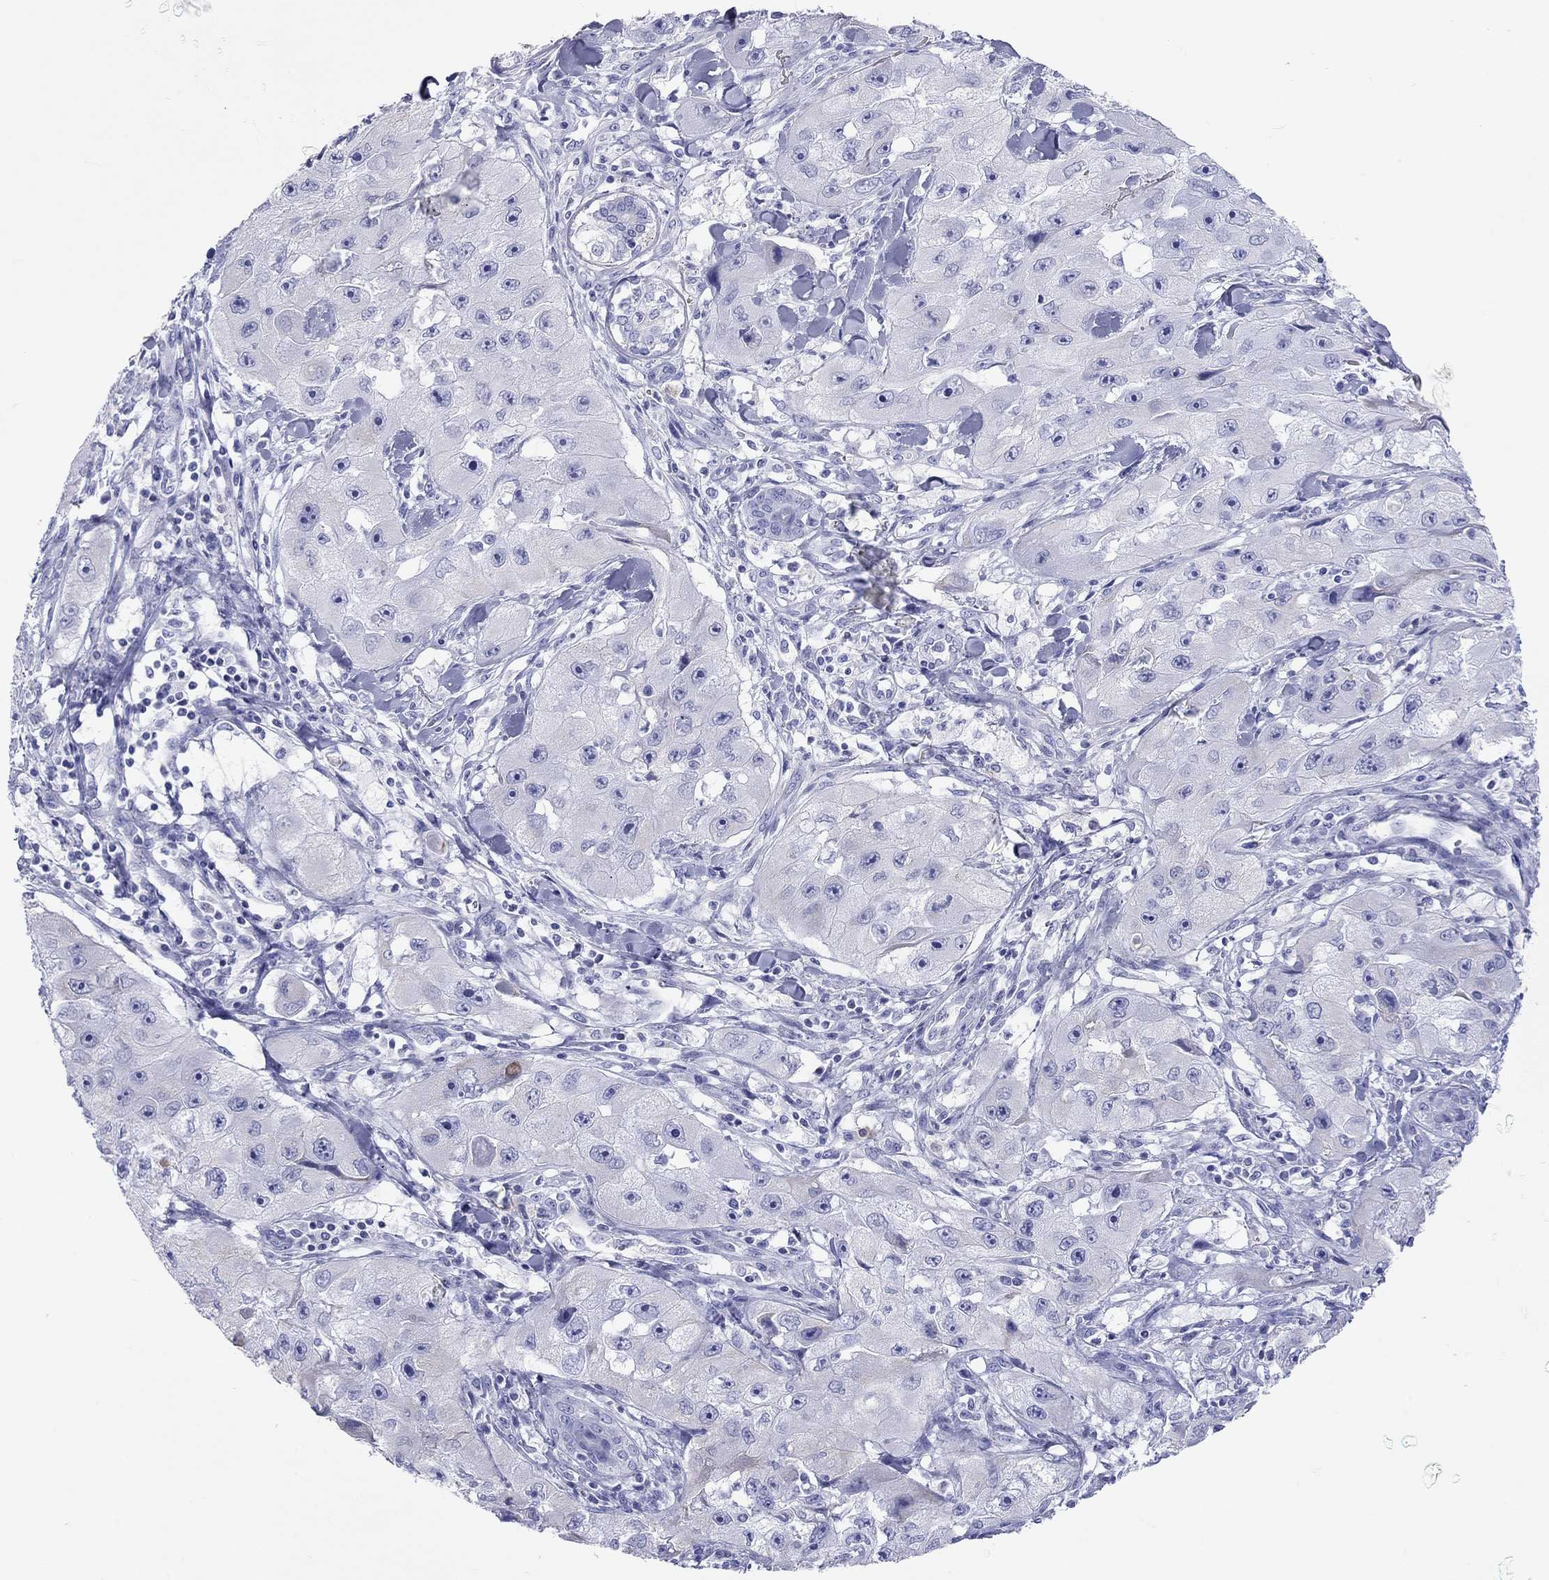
{"staining": {"intensity": "negative", "quantity": "none", "location": "none"}, "tissue": "skin cancer", "cell_type": "Tumor cells", "image_type": "cancer", "snomed": [{"axis": "morphology", "description": "Squamous cell carcinoma, NOS"}, {"axis": "topography", "description": "Skin"}, {"axis": "topography", "description": "Subcutis"}], "caption": "Image shows no significant protein positivity in tumor cells of skin squamous cell carcinoma.", "gene": "DPY19L2", "patient": {"sex": "male", "age": 73}}